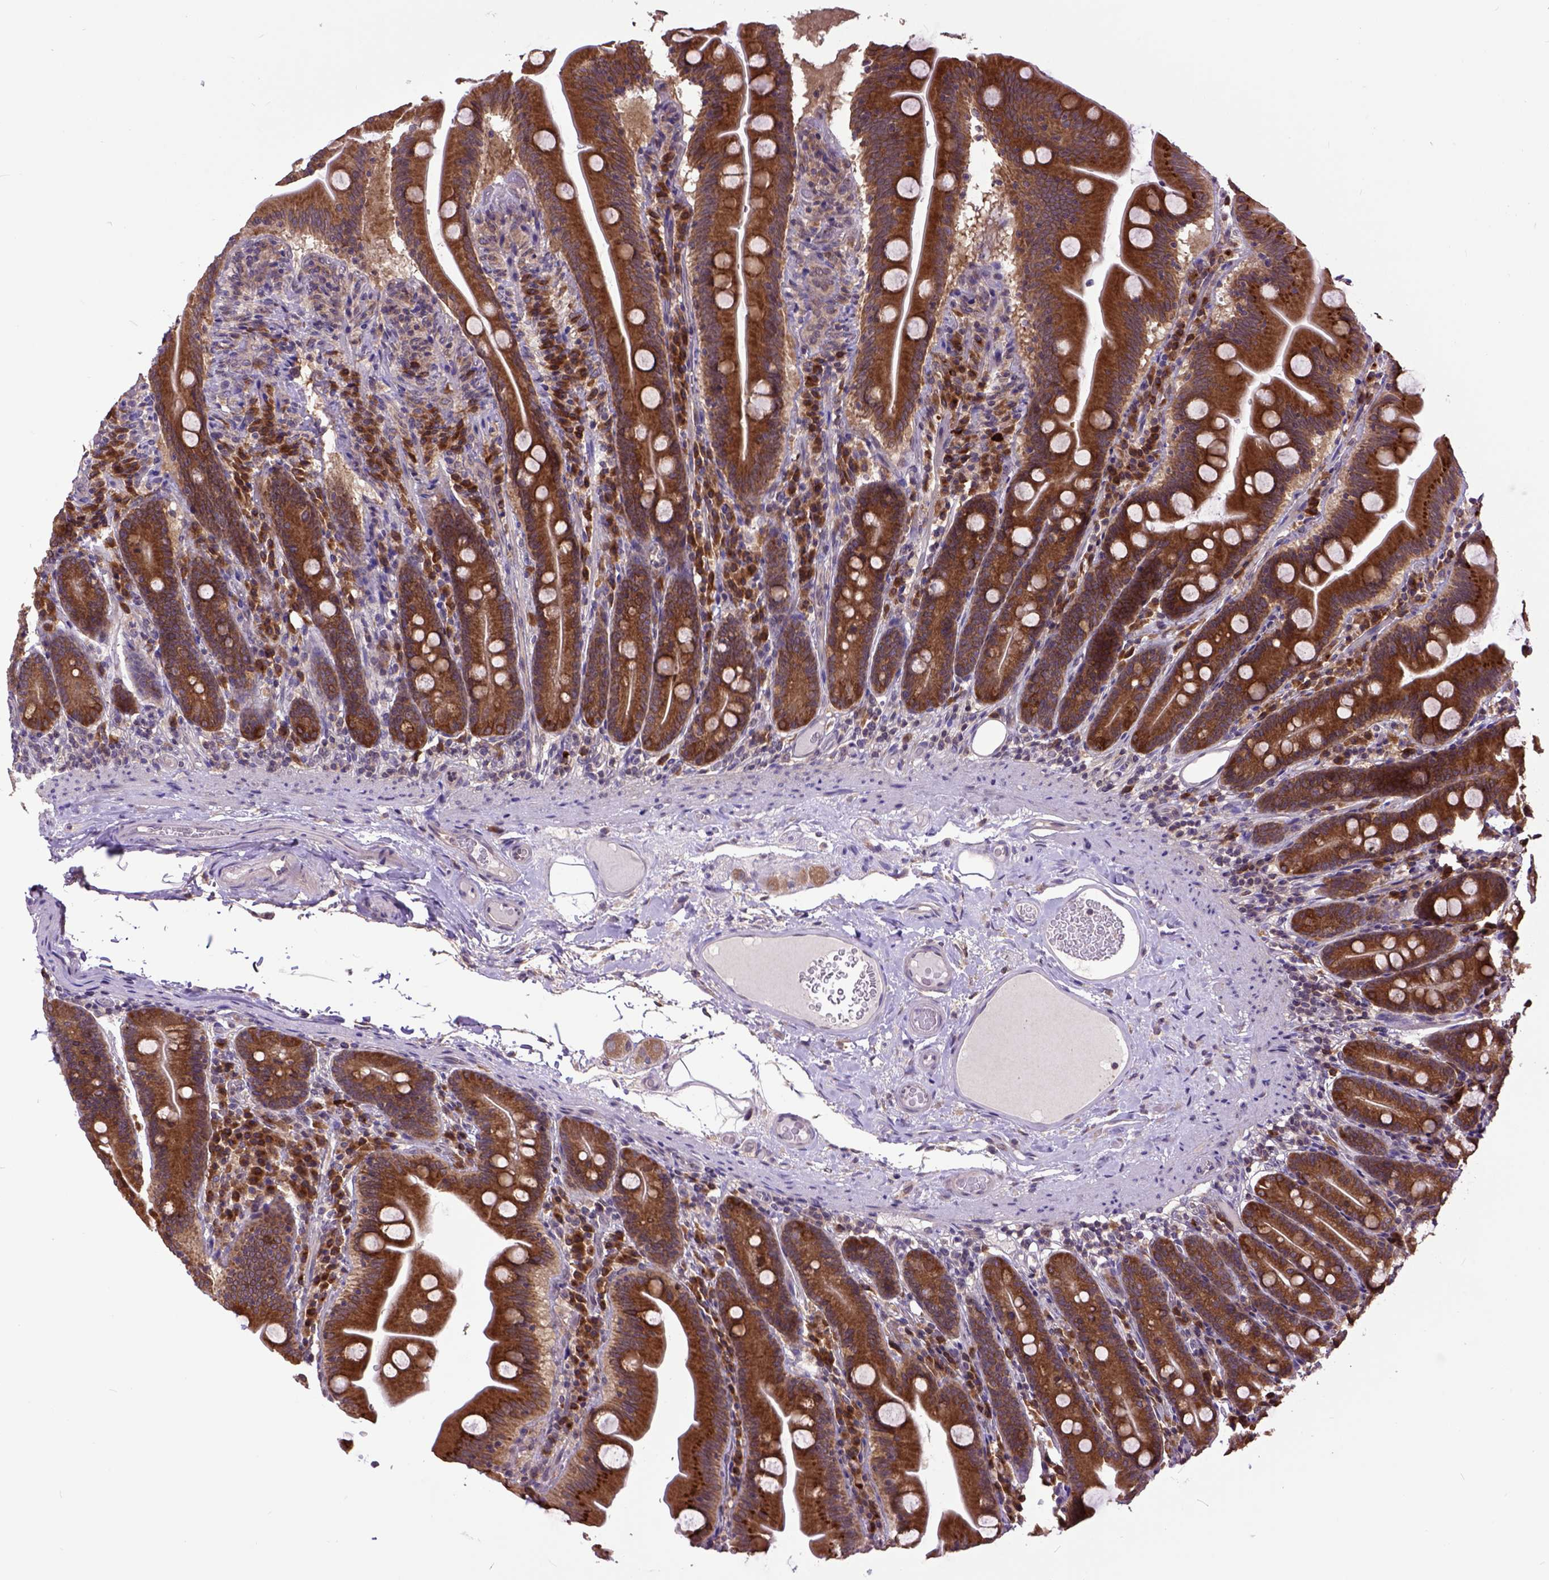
{"staining": {"intensity": "strong", "quantity": ">75%", "location": "cytoplasmic/membranous"}, "tissue": "small intestine", "cell_type": "Glandular cells", "image_type": "normal", "snomed": [{"axis": "morphology", "description": "Normal tissue, NOS"}, {"axis": "topography", "description": "Small intestine"}], "caption": "Immunohistochemical staining of normal human small intestine demonstrates high levels of strong cytoplasmic/membranous expression in approximately >75% of glandular cells. (Stains: DAB (3,3'-diaminobenzidine) in brown, nuclei in blue, Microscopy: brightfield microscopy at high magnification).", "gene": "ARL1", "patient": {"sex": "male", "age": 37}}